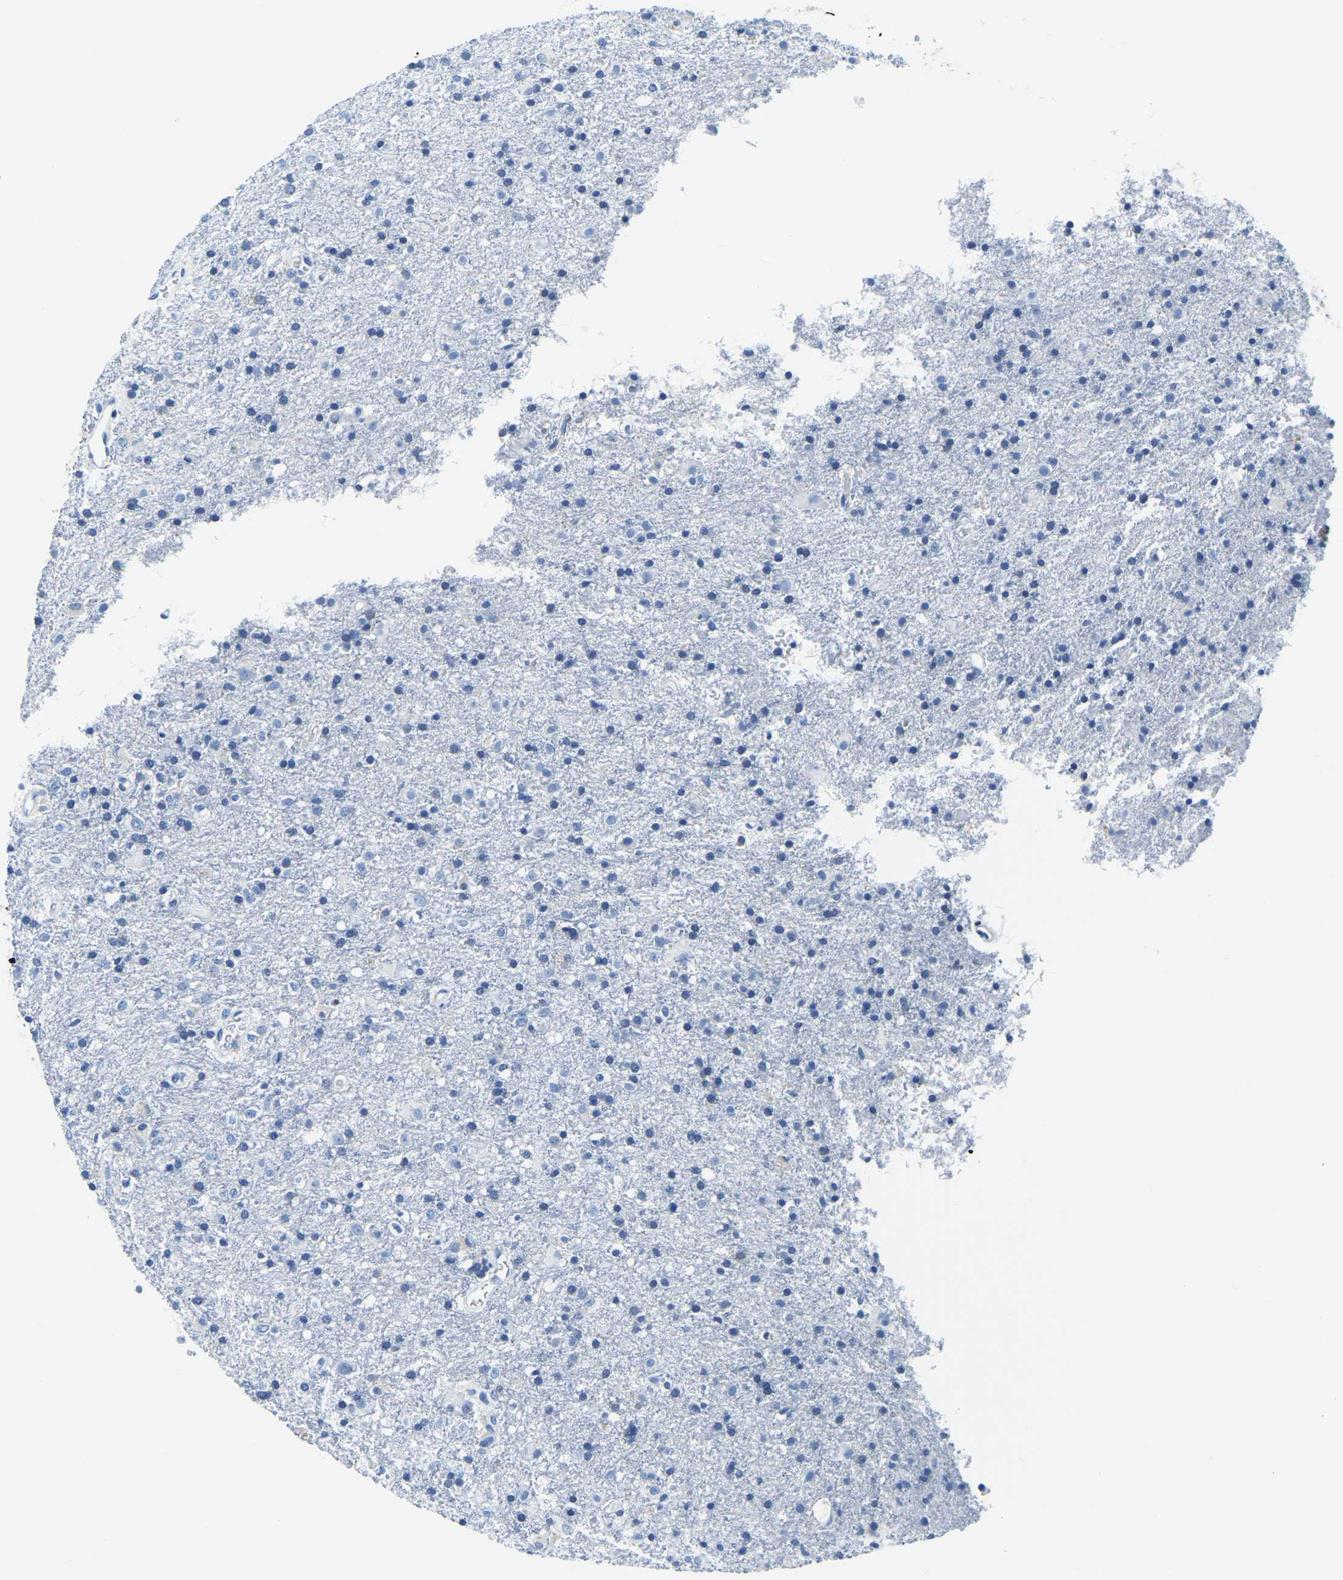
{"staining": {"intensity": "negative", "quantity": "none", "location": "none"}, "tissue": "glioma", "cell_type": "Tumor cells", "image_type": "cancer", "snomed": [{"axis": "morphology", "description": "Glioma, malignant, Low grade"}, {"axis": "topography", "description": "Brain"}], "caption": "Immunohistochemistry of human malignant glioma (low-grade) reveals no expression in tumor cells.", "gene": "ZDHHC13", "patient": {"sex": "male", "age": 65}}